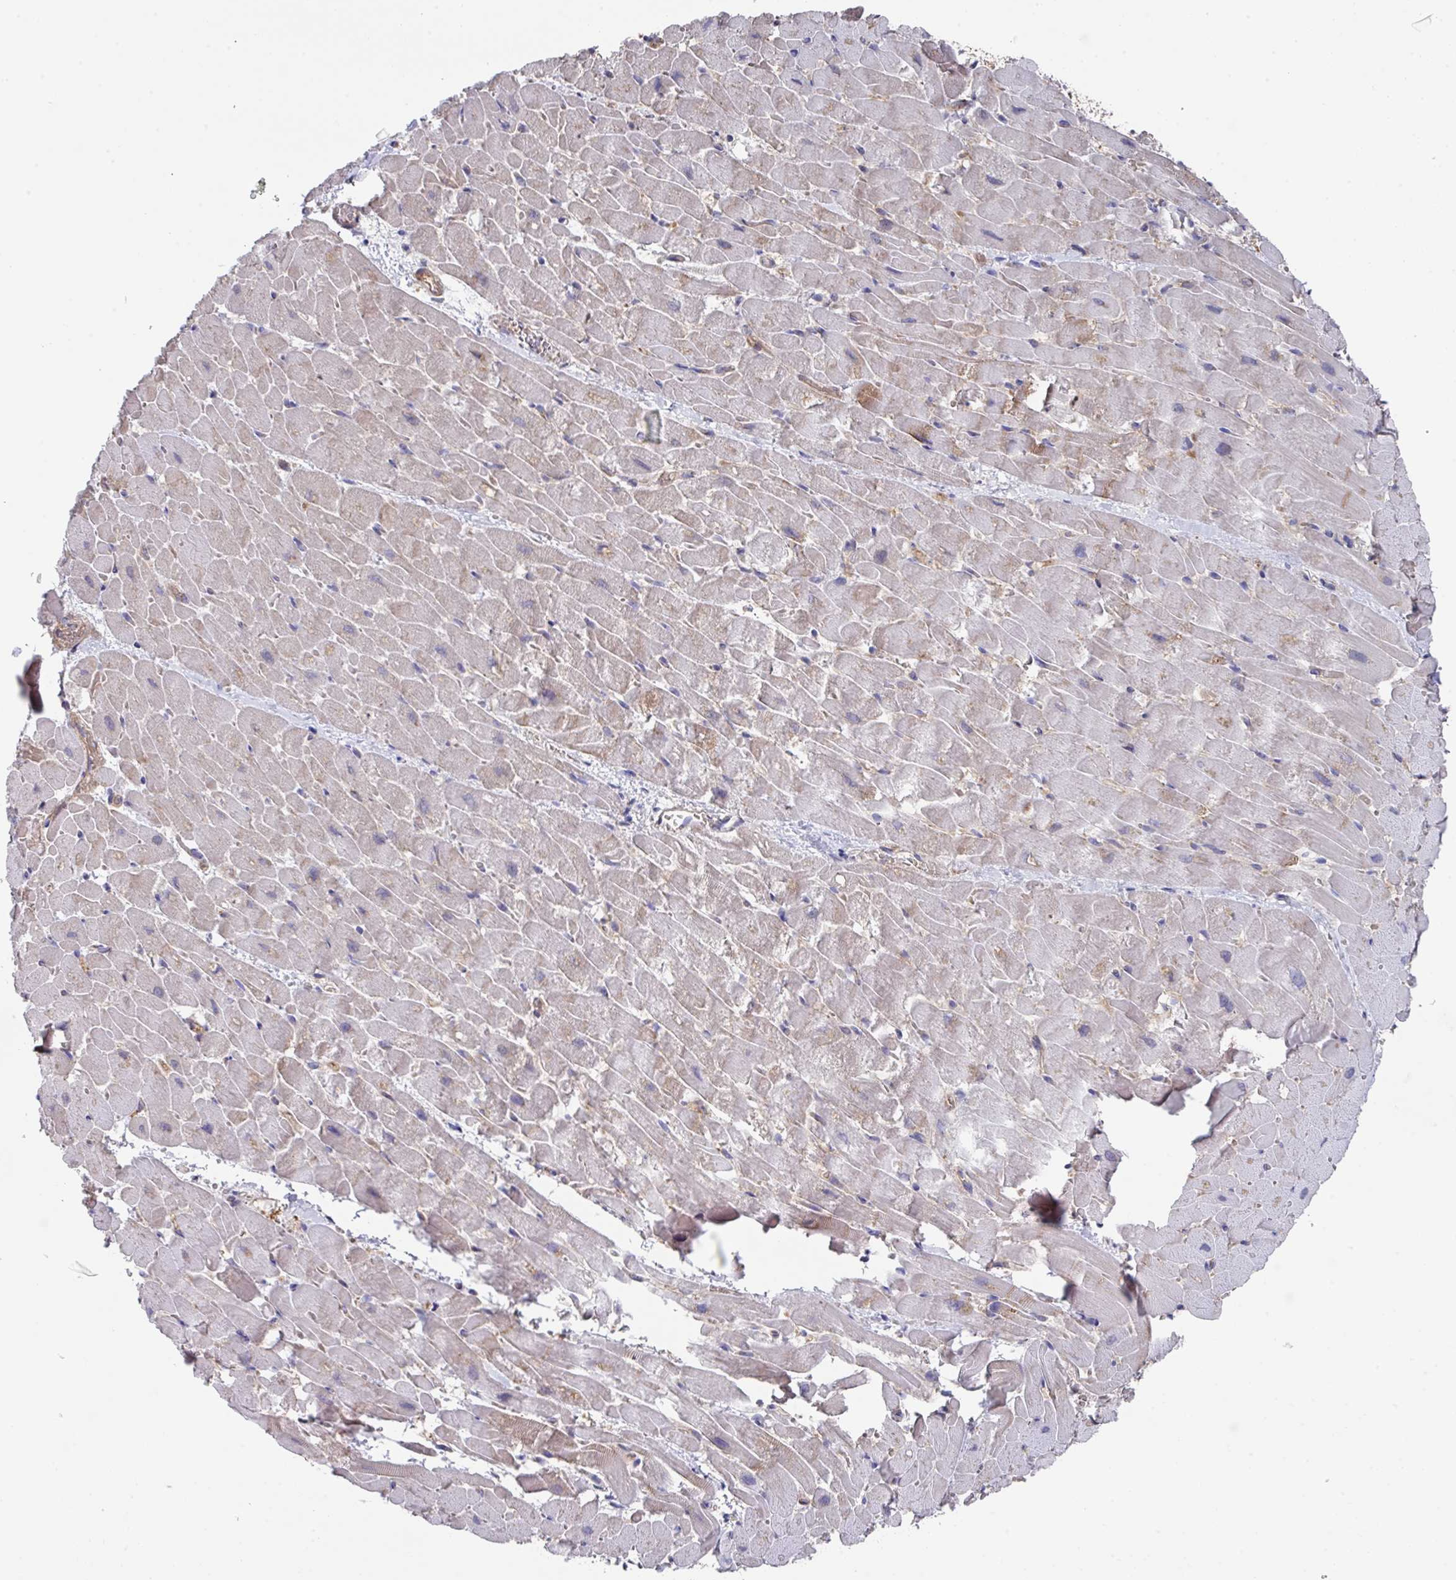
{"staining": {"intensity": "weak", "quantity": "25%-75%", "location": "cytoplasmic/membranous"}, "tissue": "heart muscle", "cell_type": "Cardiomyocytes", "image_type": "normal", "snomed": [{"axis": "morphology", "description": "Normal tissue, NOS"}, {"axis": "topography", "description": "Heart"}], "caption": "Unremarkable heart muscle shows weak cytoplasmic/membranous staining in about 25%-75% of cardiomyocytes, visualized by immunohistochemistry. (Brightfield microscopy of DAB IHC at high magnification).", "gene": "PRR5", "patient": {"sex": "male", "age": 37}}